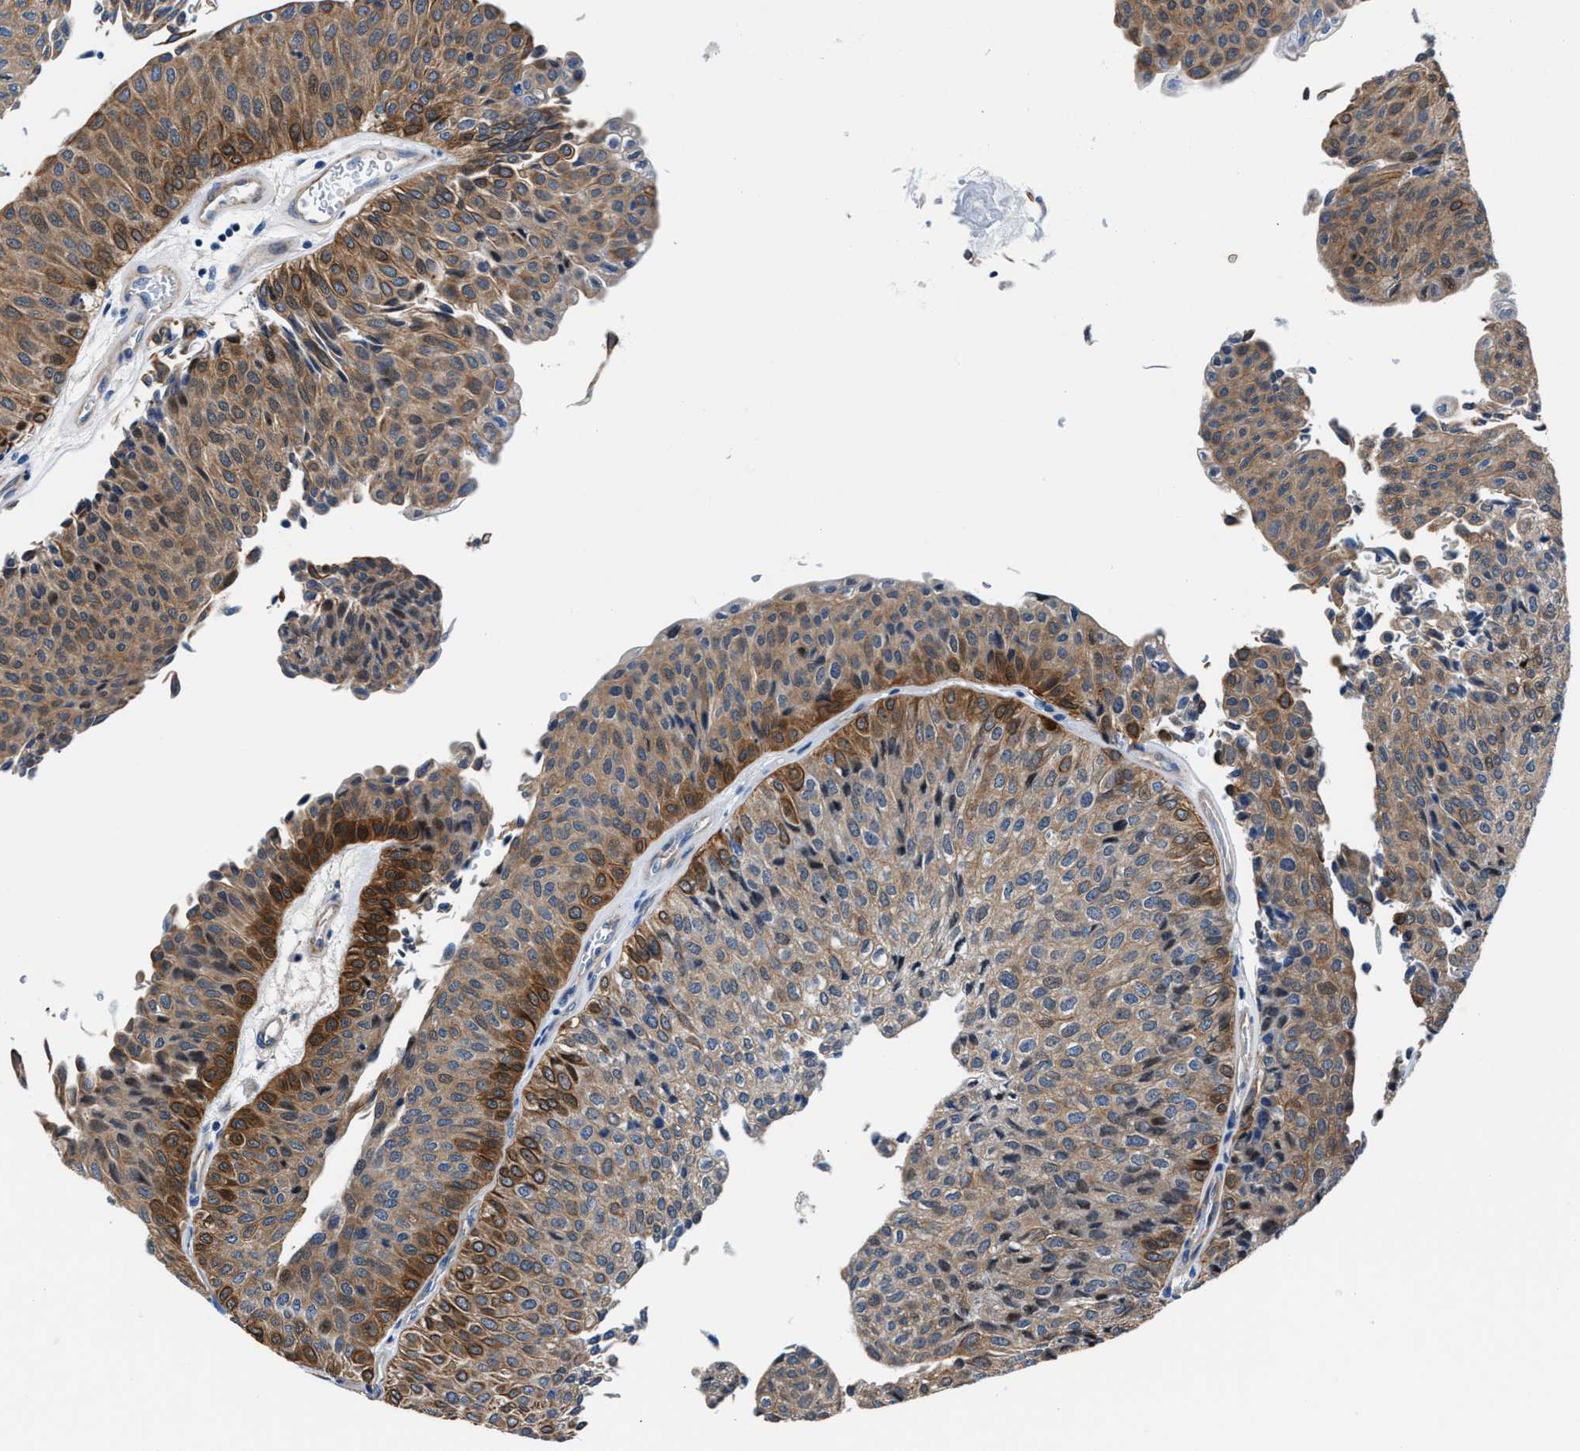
{"staining": {"intensity": "moderate", "quantity": ">75%", "location": "cytoplasmic/membranous"}, "tissue": "urothelial cancer", "cell_type": "Tumor cells", "image_type": "cancer", "snomed": [{"axis": "morphology", "description": "Urothelial carcinoma, Low grade"}, {"axis": "topography", "description": "Urinary bladder"}], "caption": "DAB immunohistochemical staining of human urothelial cancer demonstrates moderate cytoplasmic/membranous protein positivity in about >75% of tumor cells.", "gene": "PARG", "patient": {"sex": "male", "age": 78}}